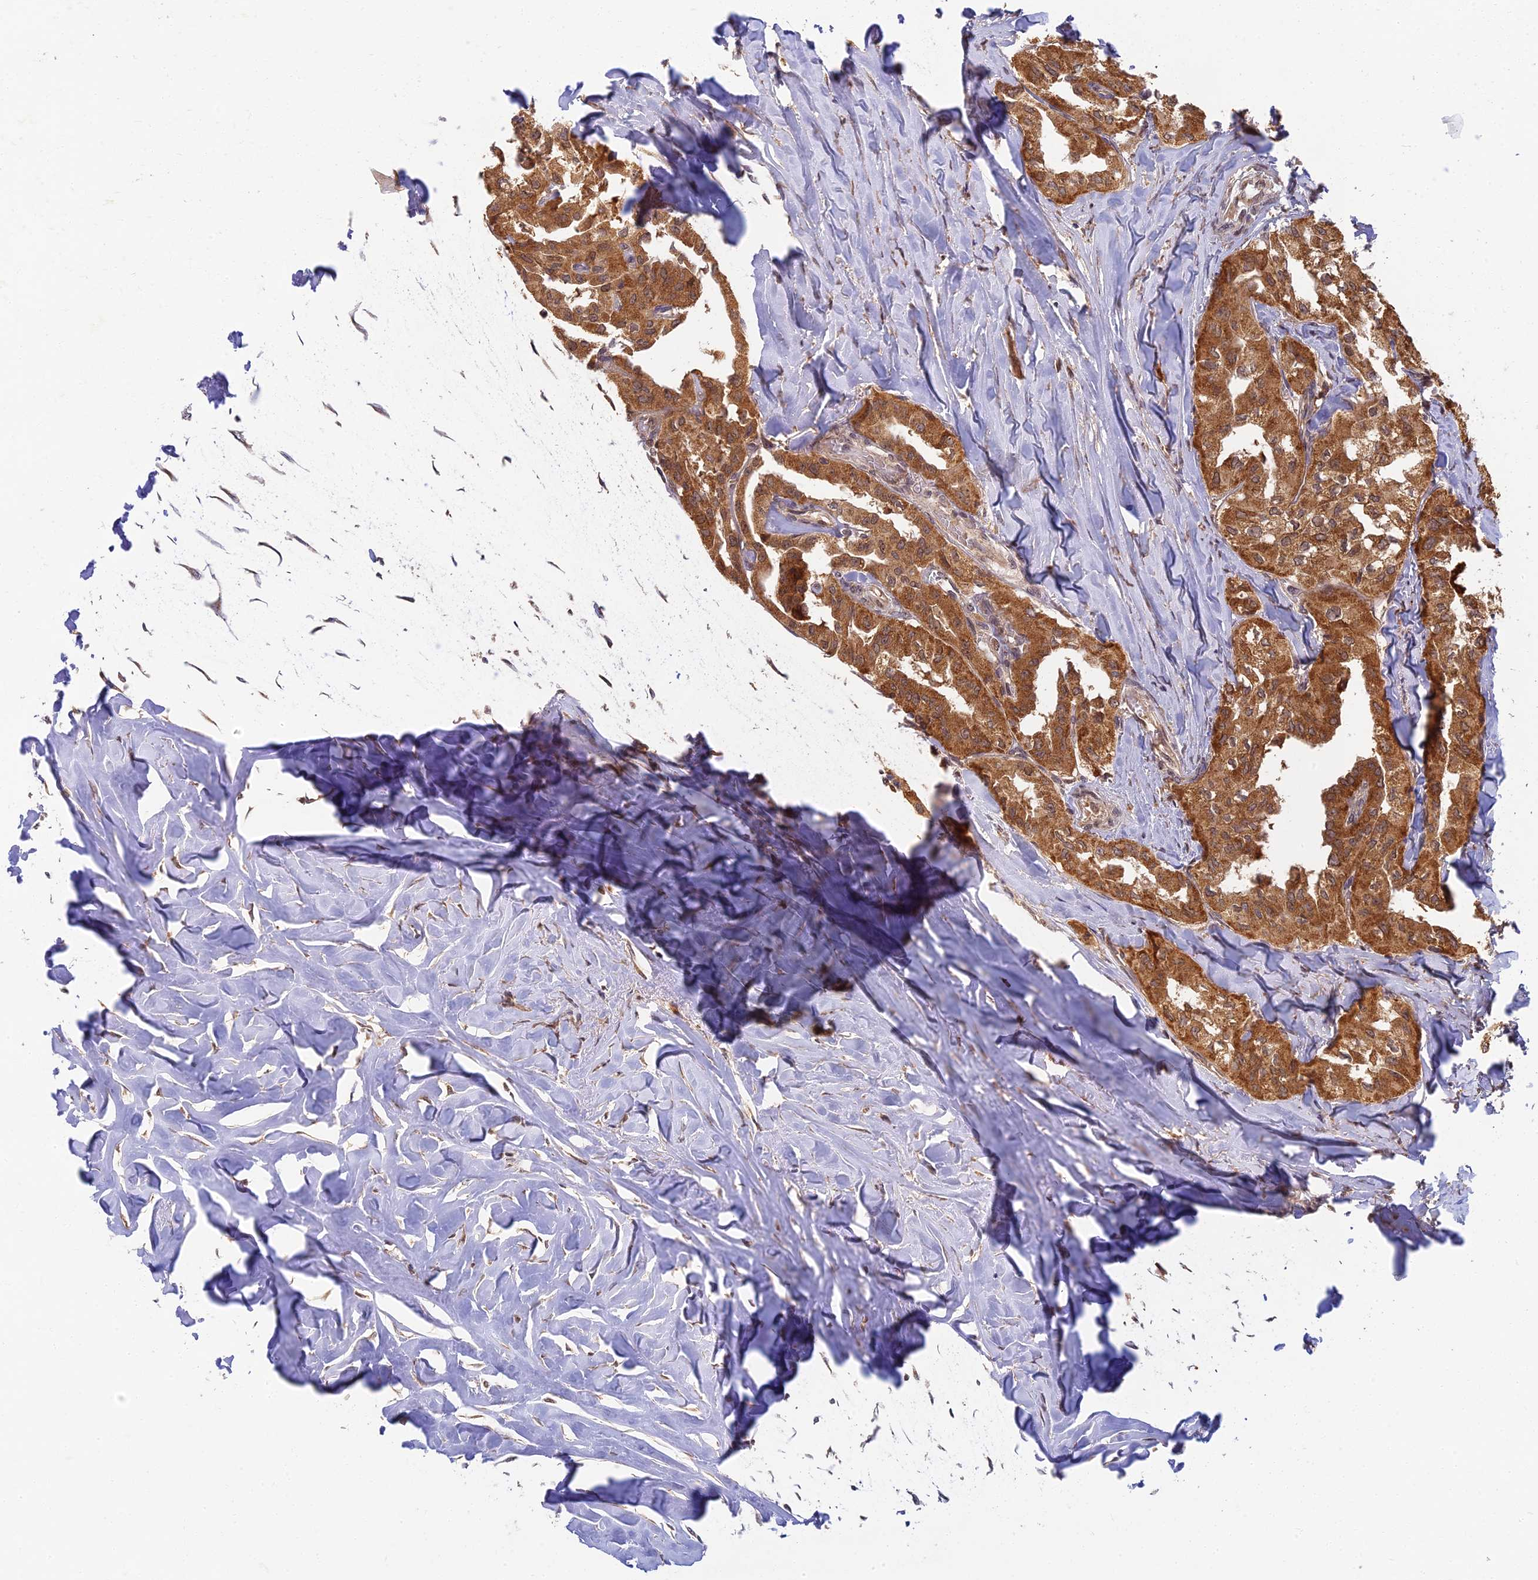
{"staining": {"intensity": "strong", "quantity": ">75%", "location": "cytoplasmic/membranous"}, "tissue": "thyroid cancer", "cell_type": "Tumor cells", "image_type": "cancer", "snomed": [{"axis": "morphology", "description": "Papillary adenocarcinoma, NOS"}, {"axis": "topography", "description": "Thyroid gland"}], "caption": "A brown stain highlights strong cytoplasmic/membranous staining of a protein in papillary adenocarcinoma (thyroid) tumor cells.", "gene": "RGL3", "patient": {"sex": "female", "age": 59}}